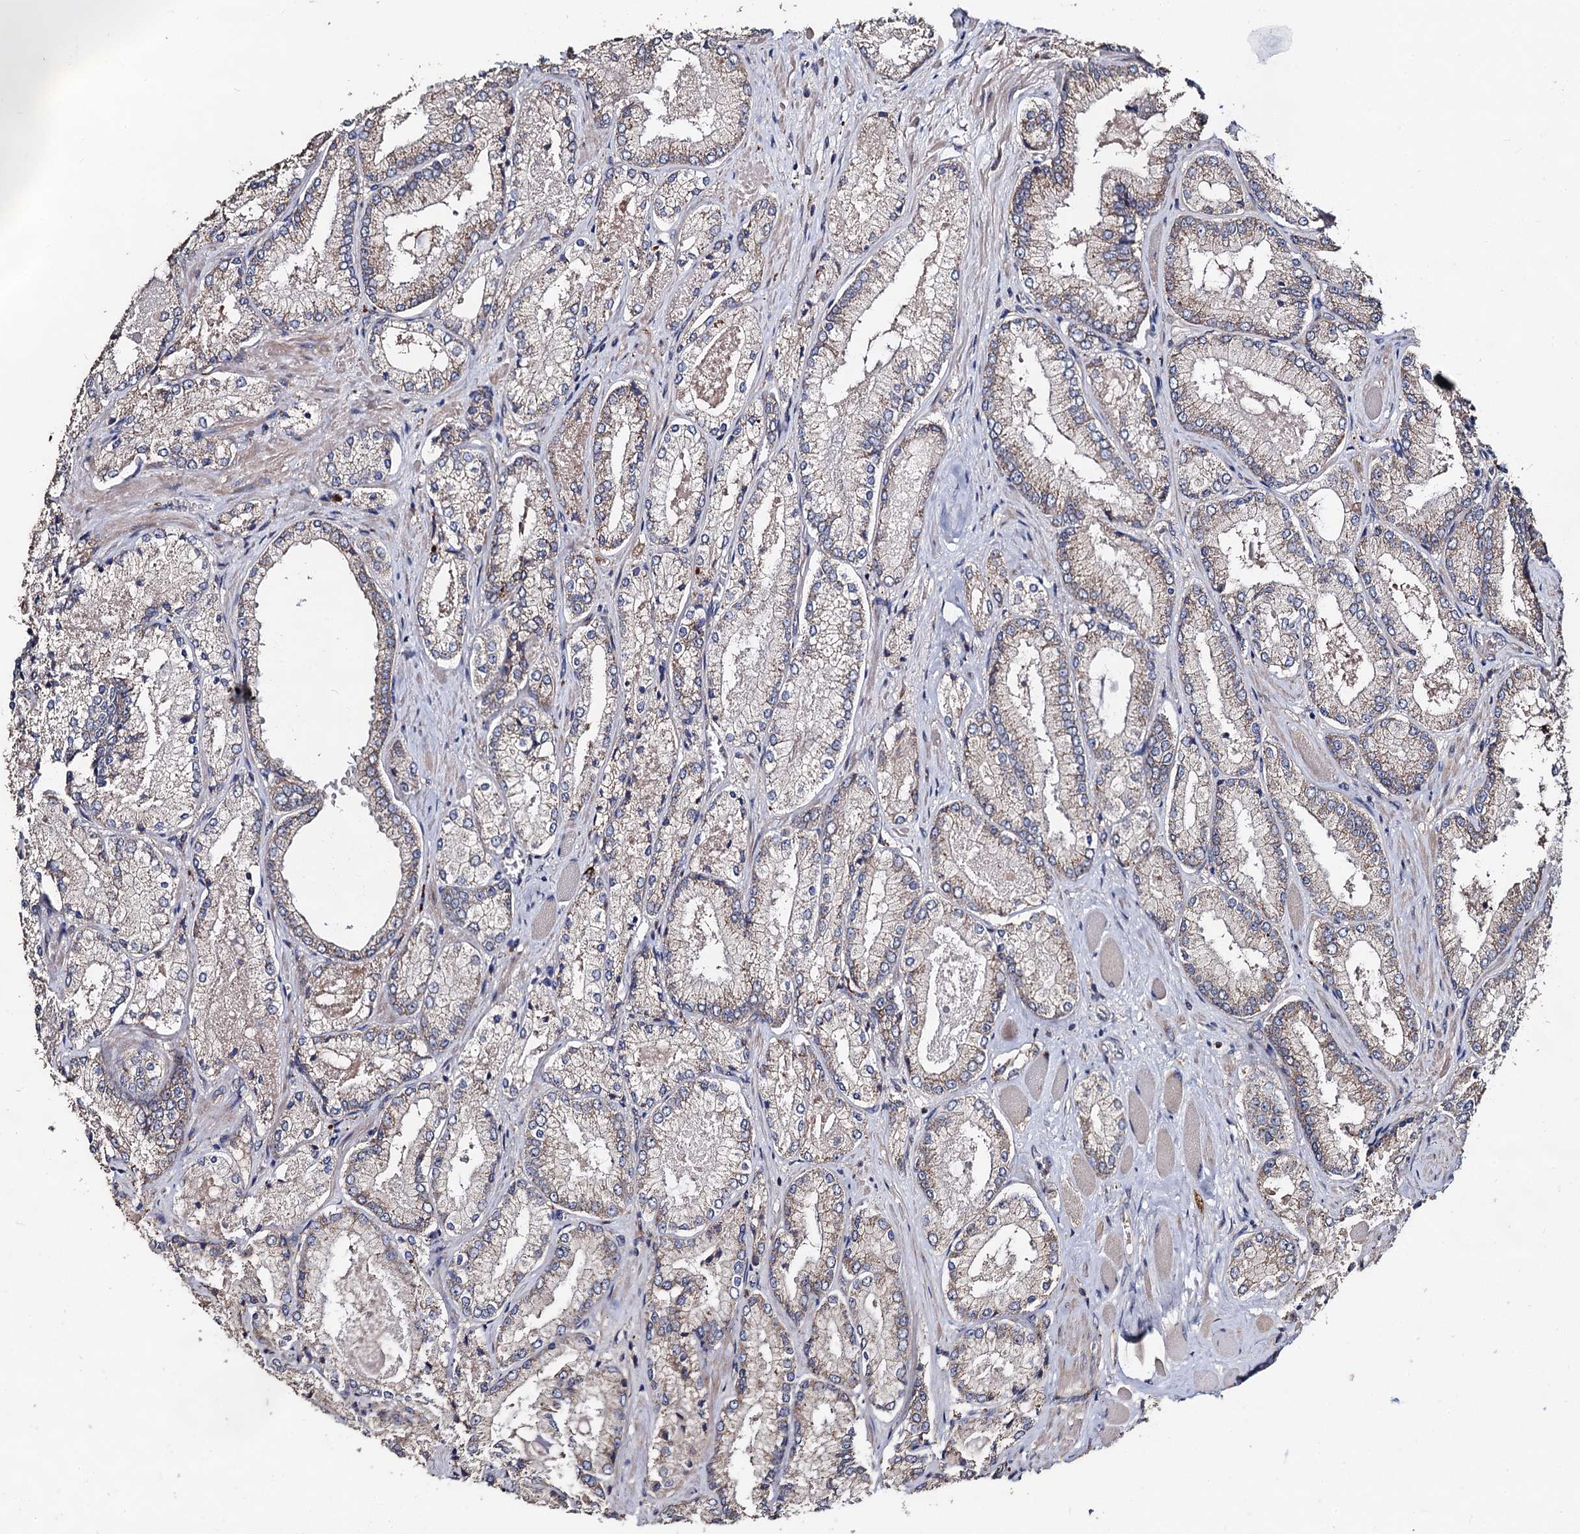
{"staining": {"intensity": "weak", "quantity": "25%-75%", "location": "cytoplasmic/membranous"}, "tissue": "prostate cancer", "cell_type": "Tumor cells", "image_type": "cancer", "snomed": [{"axis": "morphology", "description": "Adenocarcinoma, Low grade"}, {"axis": "topography", "description": "Prostate"}], "caption": "High-magnification brightfield microscopy of prostate cancer stained with DAB (3,3'-diaminobenzidine) (brown) and counterstained with hematoxylin (blue). tumor cells exhibit weak cytoplasmic/membranous positivity is appreciated in about25%-75% of cells.", "gene": "PPTC7", "patient": {"sex": "male", "age": 74}}